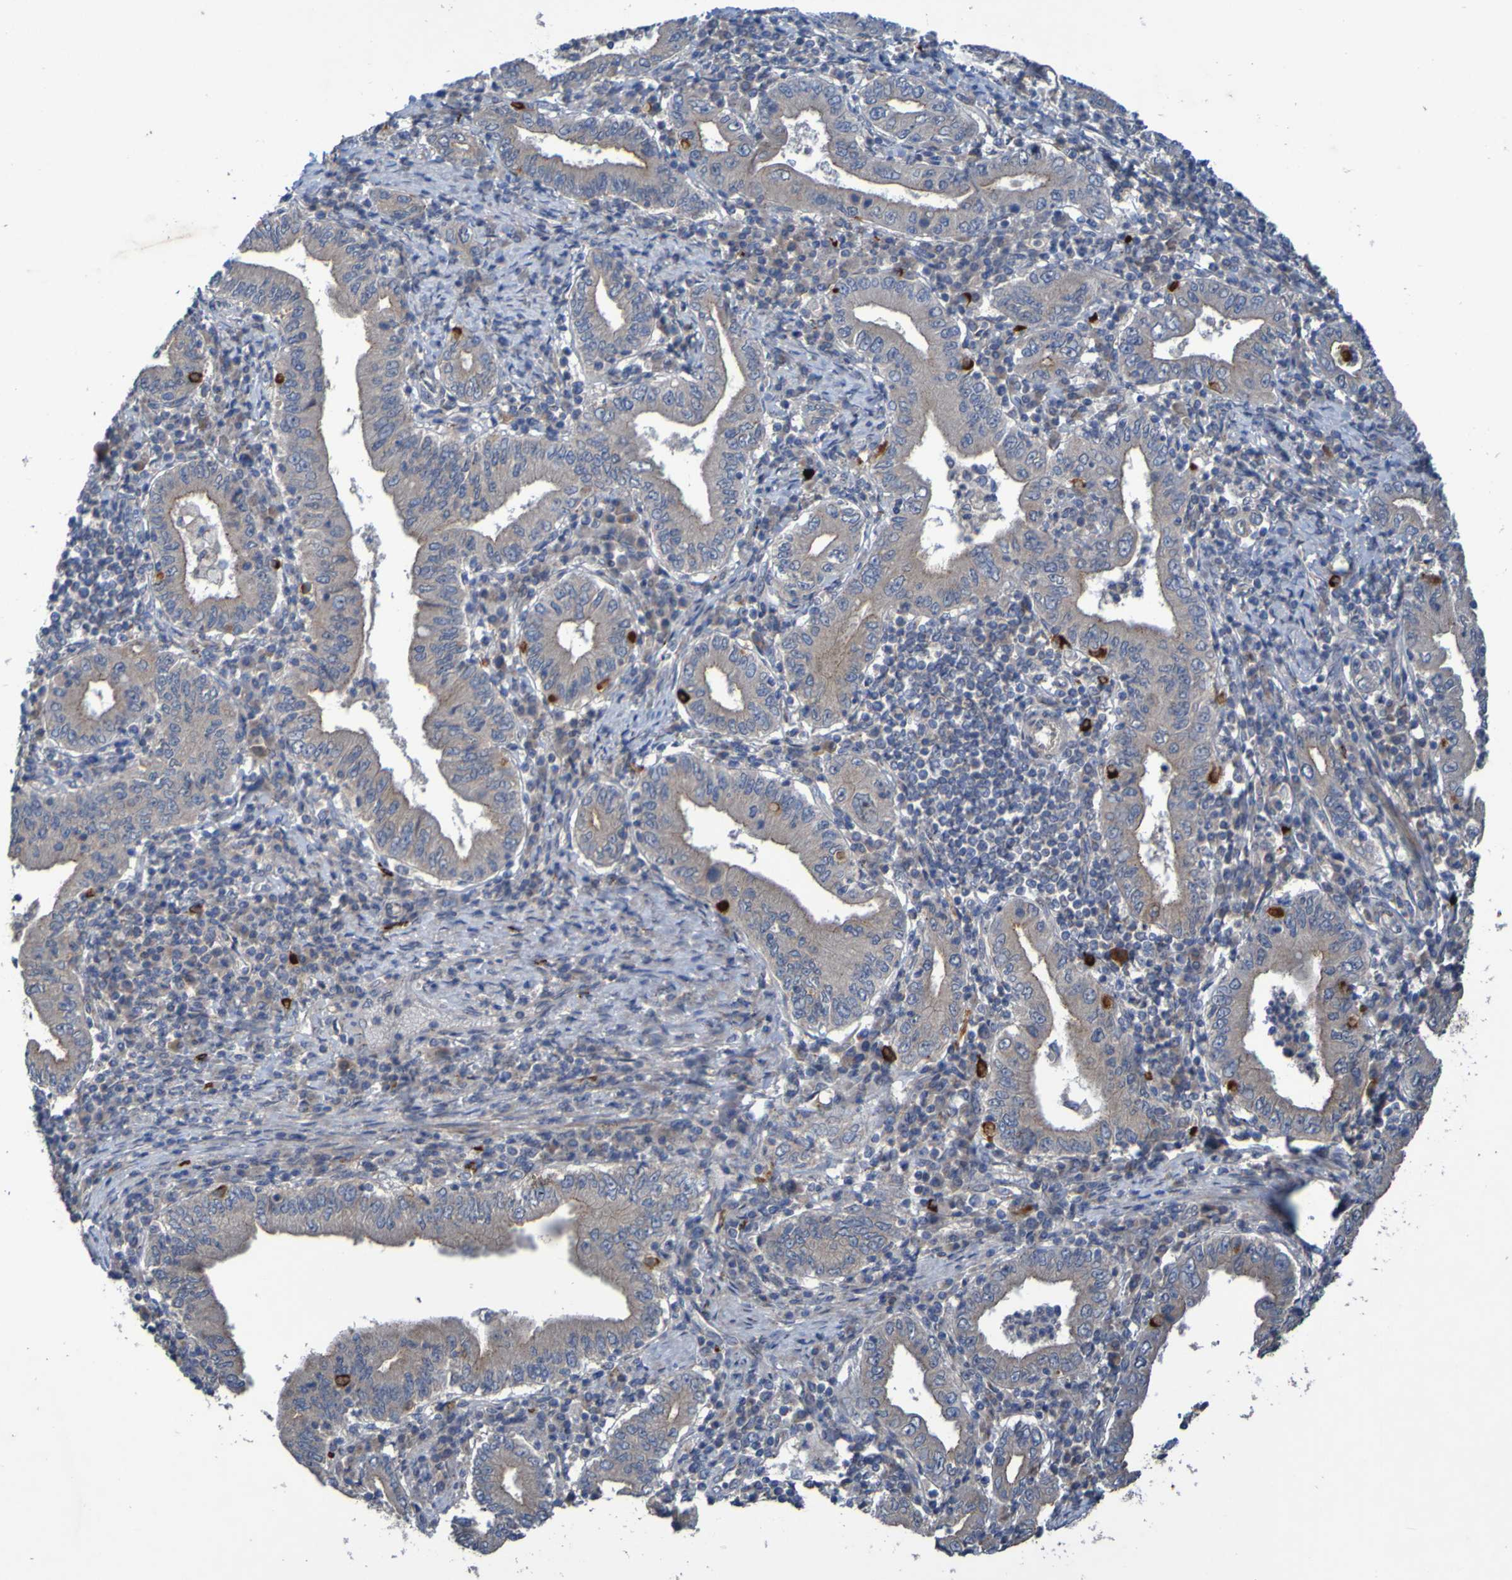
{"staining": {"intensity": "weak", "quantity": ">75%", "location": "cytoplasmic/membranous"}, "tissue": "stomach cancer", "cell_type": "Tumor cells", "image_type": "cancer", "snomed": [{"axis": "morphology", "description": "Normal tissue, NOS"}, {"axis": "morphology", "description": "Adenocarcinoma, NOS"}, {"axis": "topography", "description": "Esophagus"}, {"axis": "topography", "description": "Stomach, upper"}, {"axis": "topography", "description": "Peripheral nerve tissue"}], "caption": "A brown stain shows weak cytoplasmic/membranous staining of a protein in human stomach adenocarcinoma tumor cells. (IHC, brightfield microscopy, high magnification).", "gene": "ANGPT4", "patient": {"sex": "male", "age": 62}}